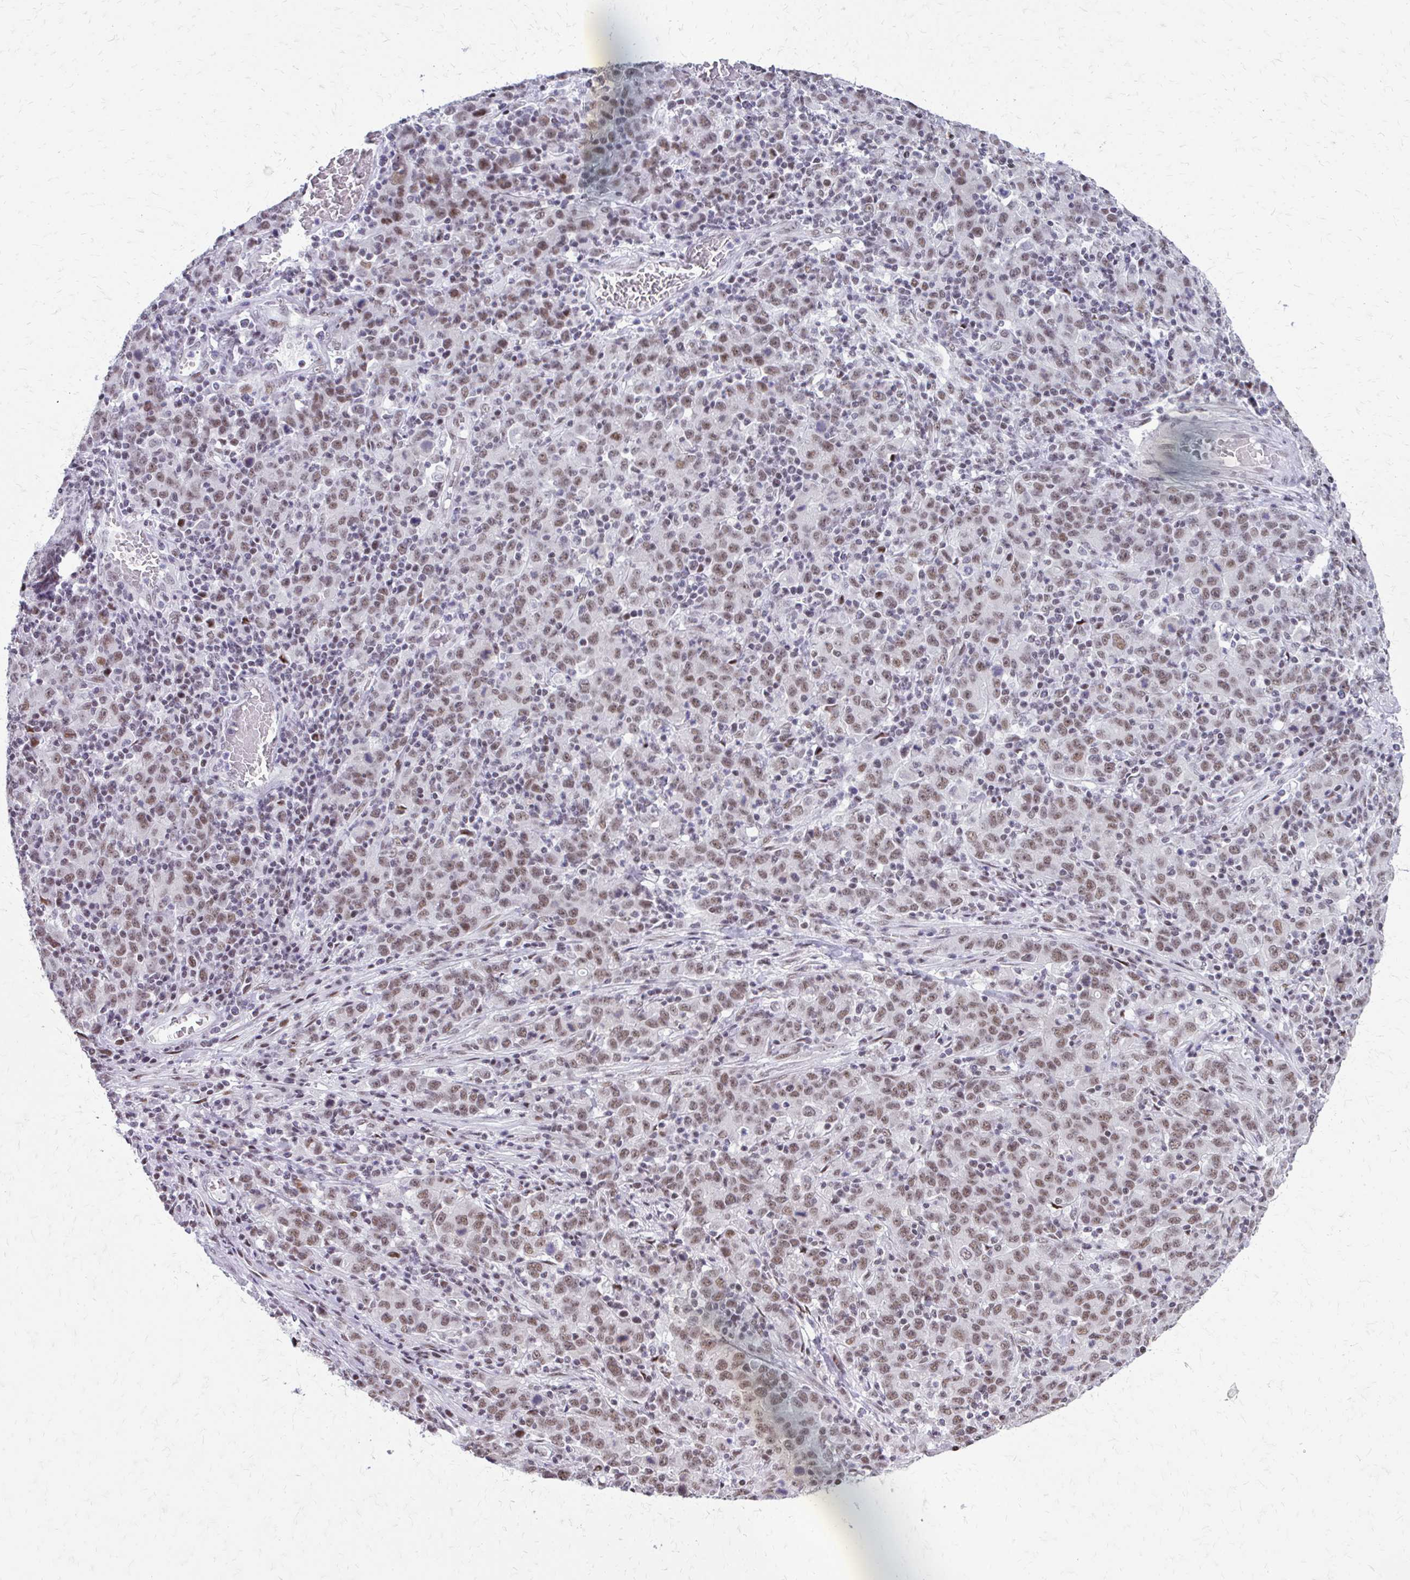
{"staining": {"intensity": "moderate", "quantity": ">75%", "location": "nuclear"}, "tissue": "stomach cancer", "cell_type": "Tumor cells", "image_type": "cancer", "snomed": [{"axis": "morphology", "description": "Adenocarcinoma, NOS"}, {"axis": "topography", "description": "Stomach, upper"}], "caption": "A brown stain labels moderate nuclear staining of a protein in adenocarcinoma (stomach) tumor cells.", "gene": "SS18", "patient": {"sex": "male", "age": 69}}